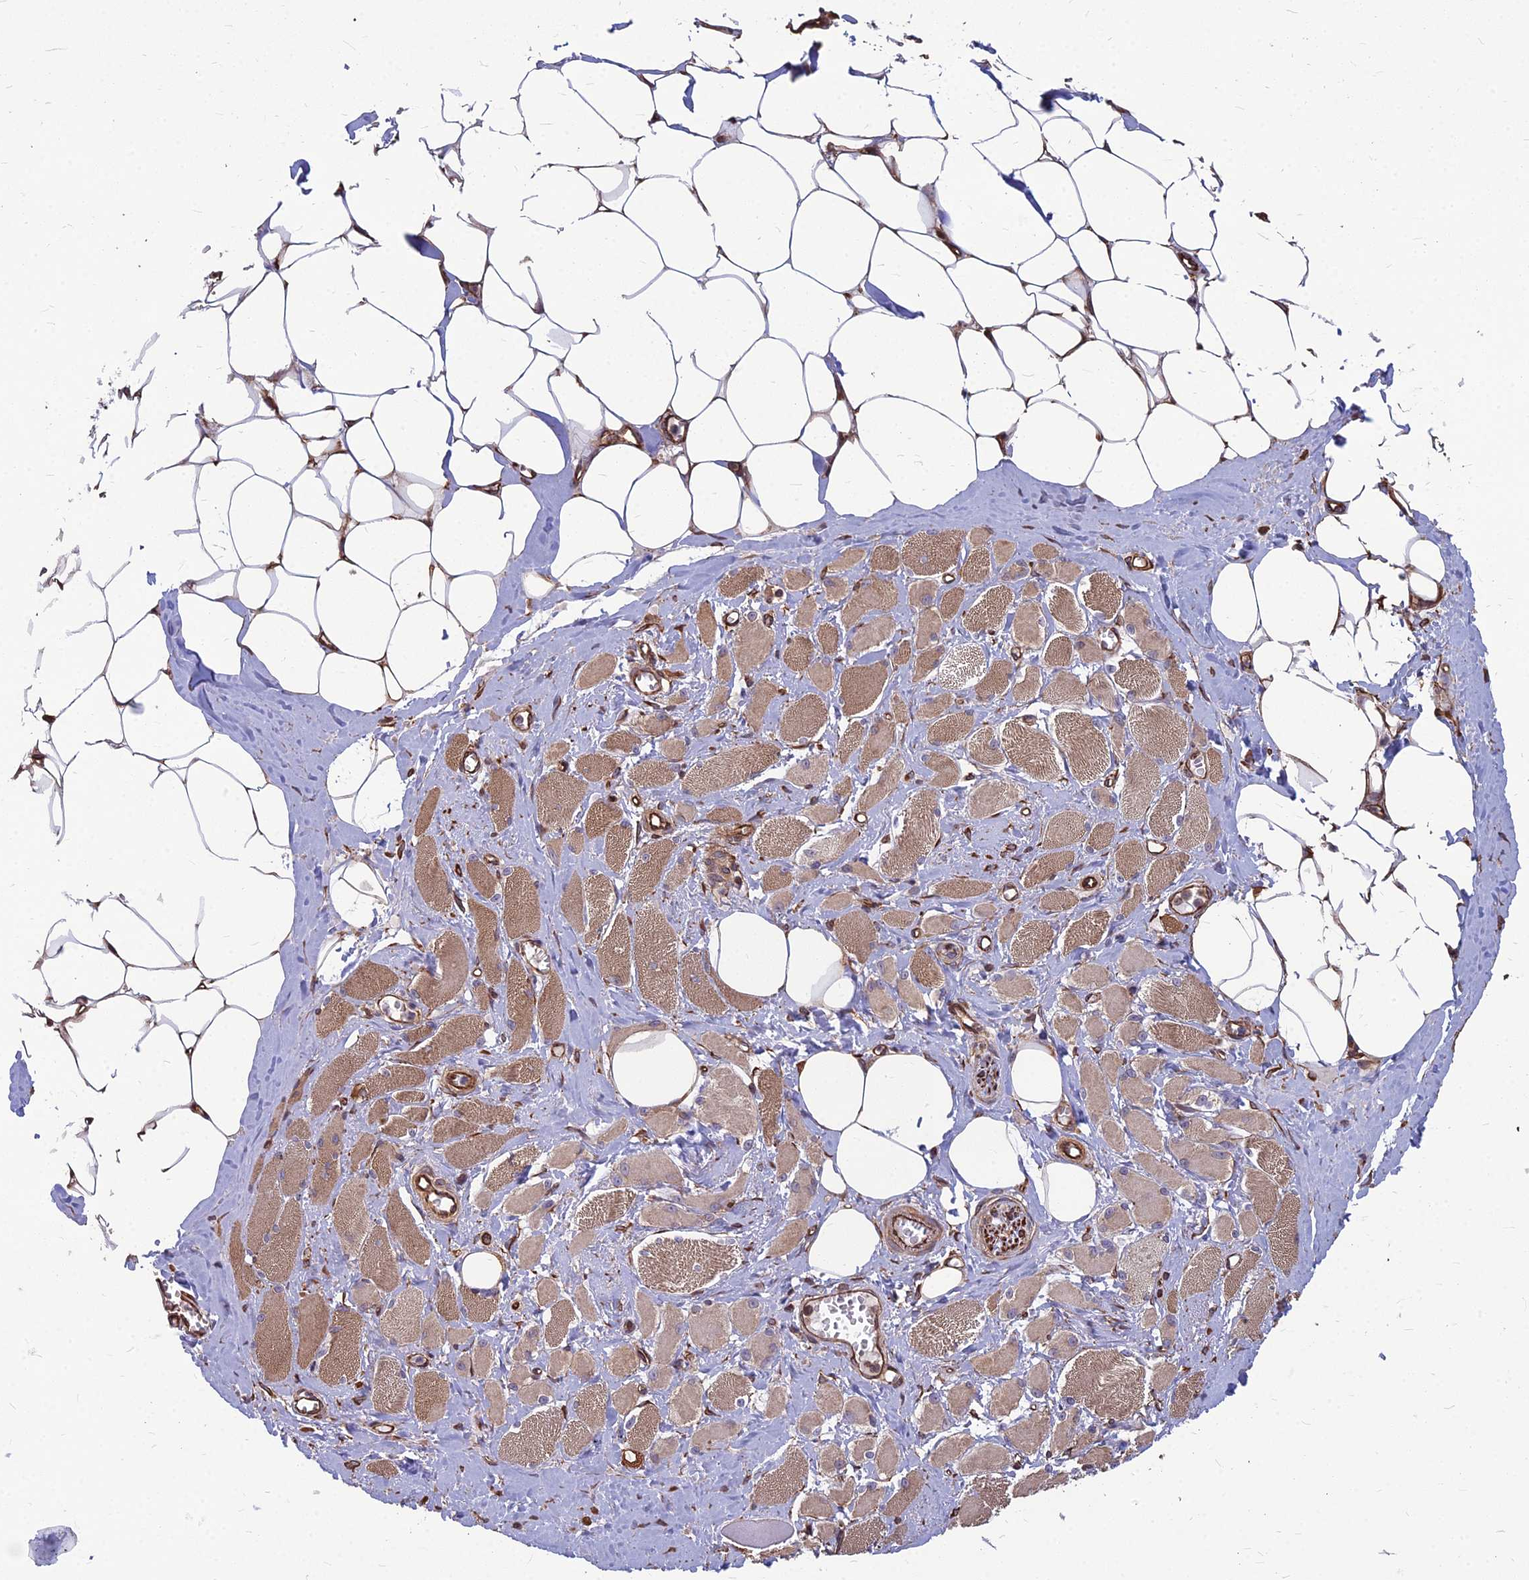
{"staining": {"intensity": "moderate", "quantity": ">75%", "location": "cytoplasmic/membranous,nuclear"}, "tissue": "skeletal muscle", "cell_type": "Myocytes", "image_type": "normal", "snomed": [{"axis": "morphology", "description": "Normal tissue, NOS"}, {"axis": "morphology", "description": "Basal cell carcinoma"}, {"axis": "topography", "description": "Skeletal muscle"}], "caption": "Benign skeletal muscle exhibits moderate cytoplasmic/membranous,nuclear staining in about >75% of myocytes, visualized by immunohistochemistry.", "gene": "LSM6", "patient": {"sex": "female", "age": 64}}